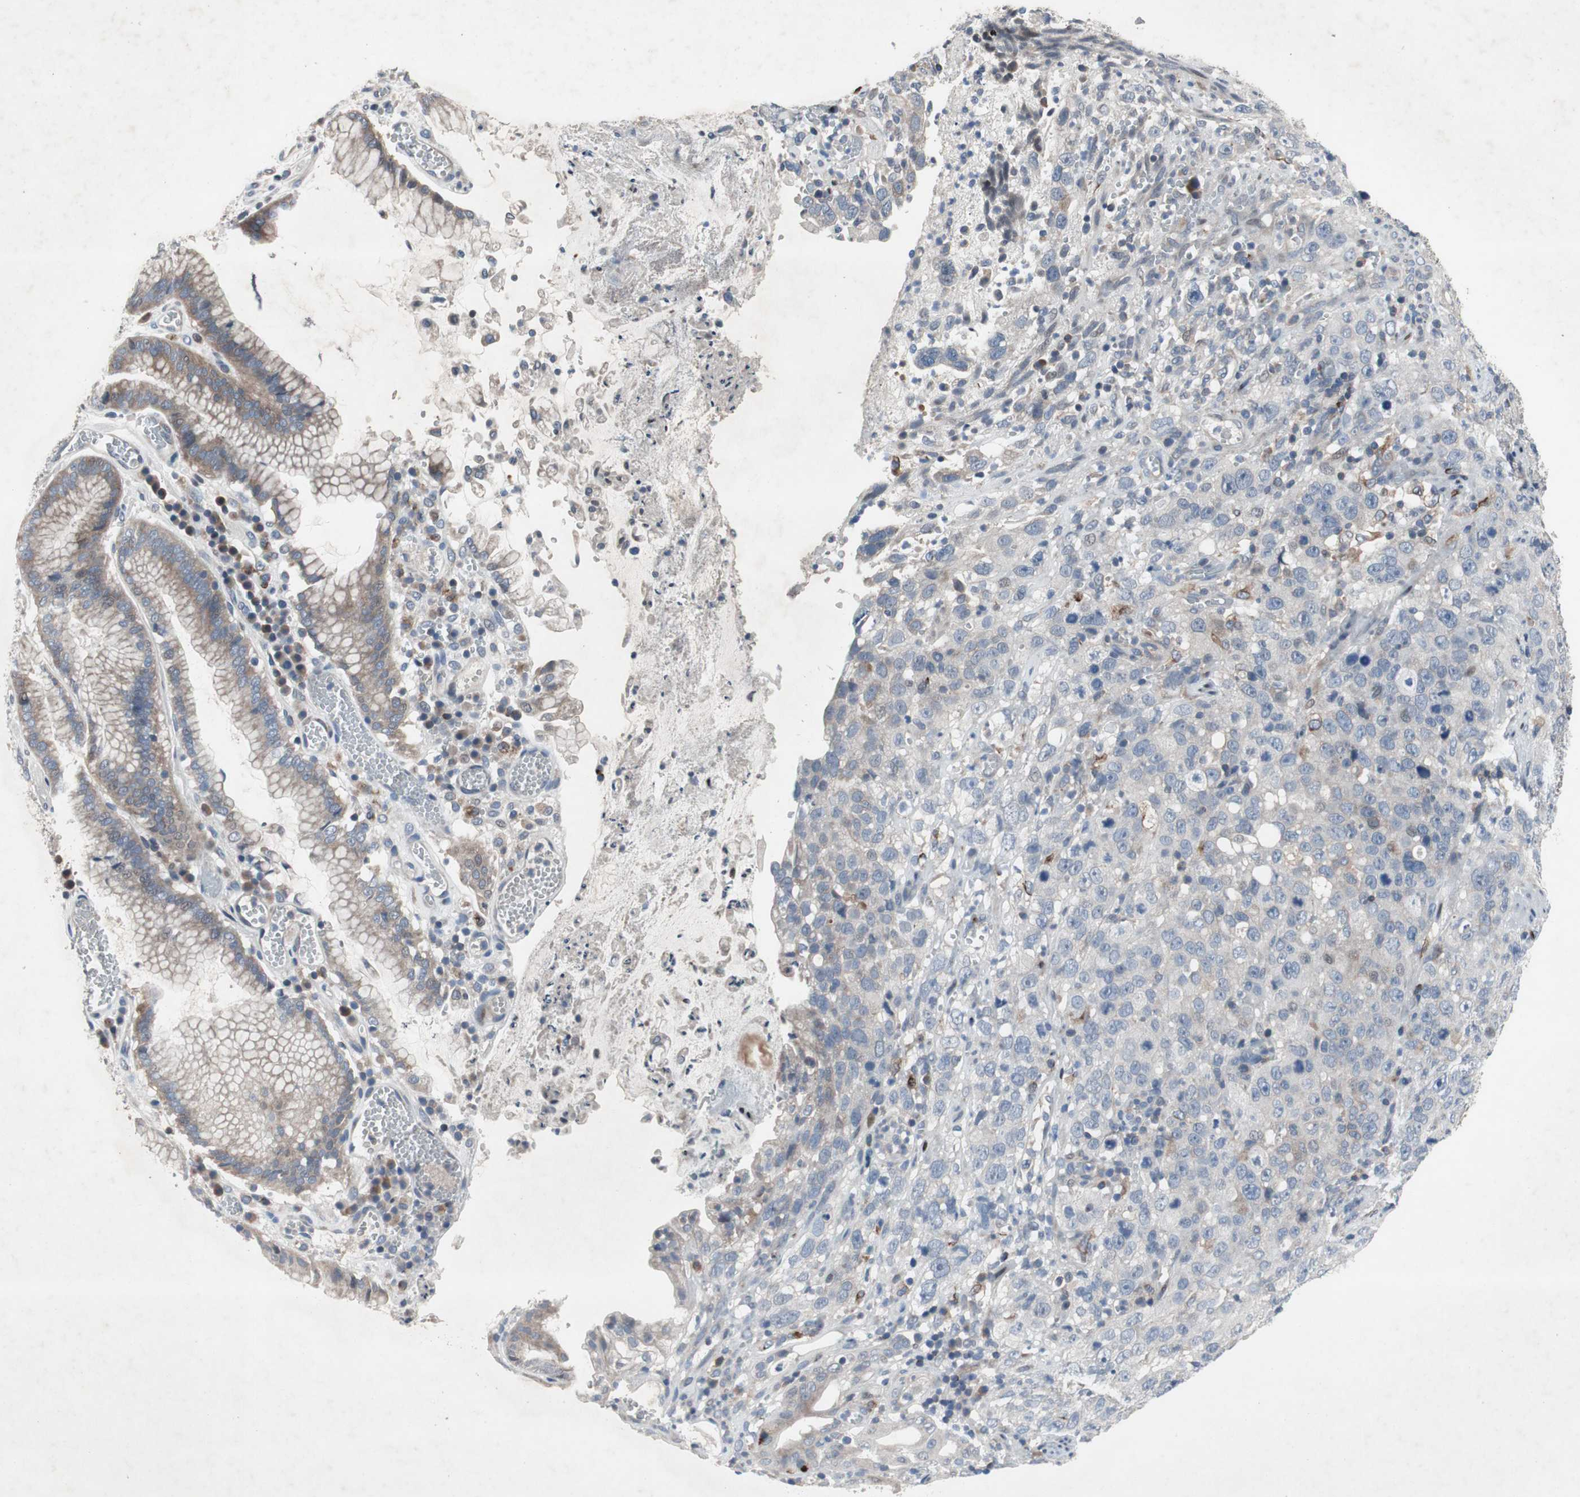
{"staining": {"intensity": "negative", "quantity": "none", "location": "none"}, "tissue": "stomach cancer", "cell_type": "Tumor cells", "image_type": "cancer", "snomed": [{"axis": "morphology", "description": "Normal tissue, NOS"}, {"axis": "morphology", "description": "Adenocarcinoma, NOS"}, {"axis": "topography", "description": "Stomach"}], "caption": "This is a micrograph of immunohistochemistry (IHC) staining of stomach cancer, which shows no staining in tumor cells.", "gene": "MUTYH", "patient": {"sex": "male", "age": 48}}